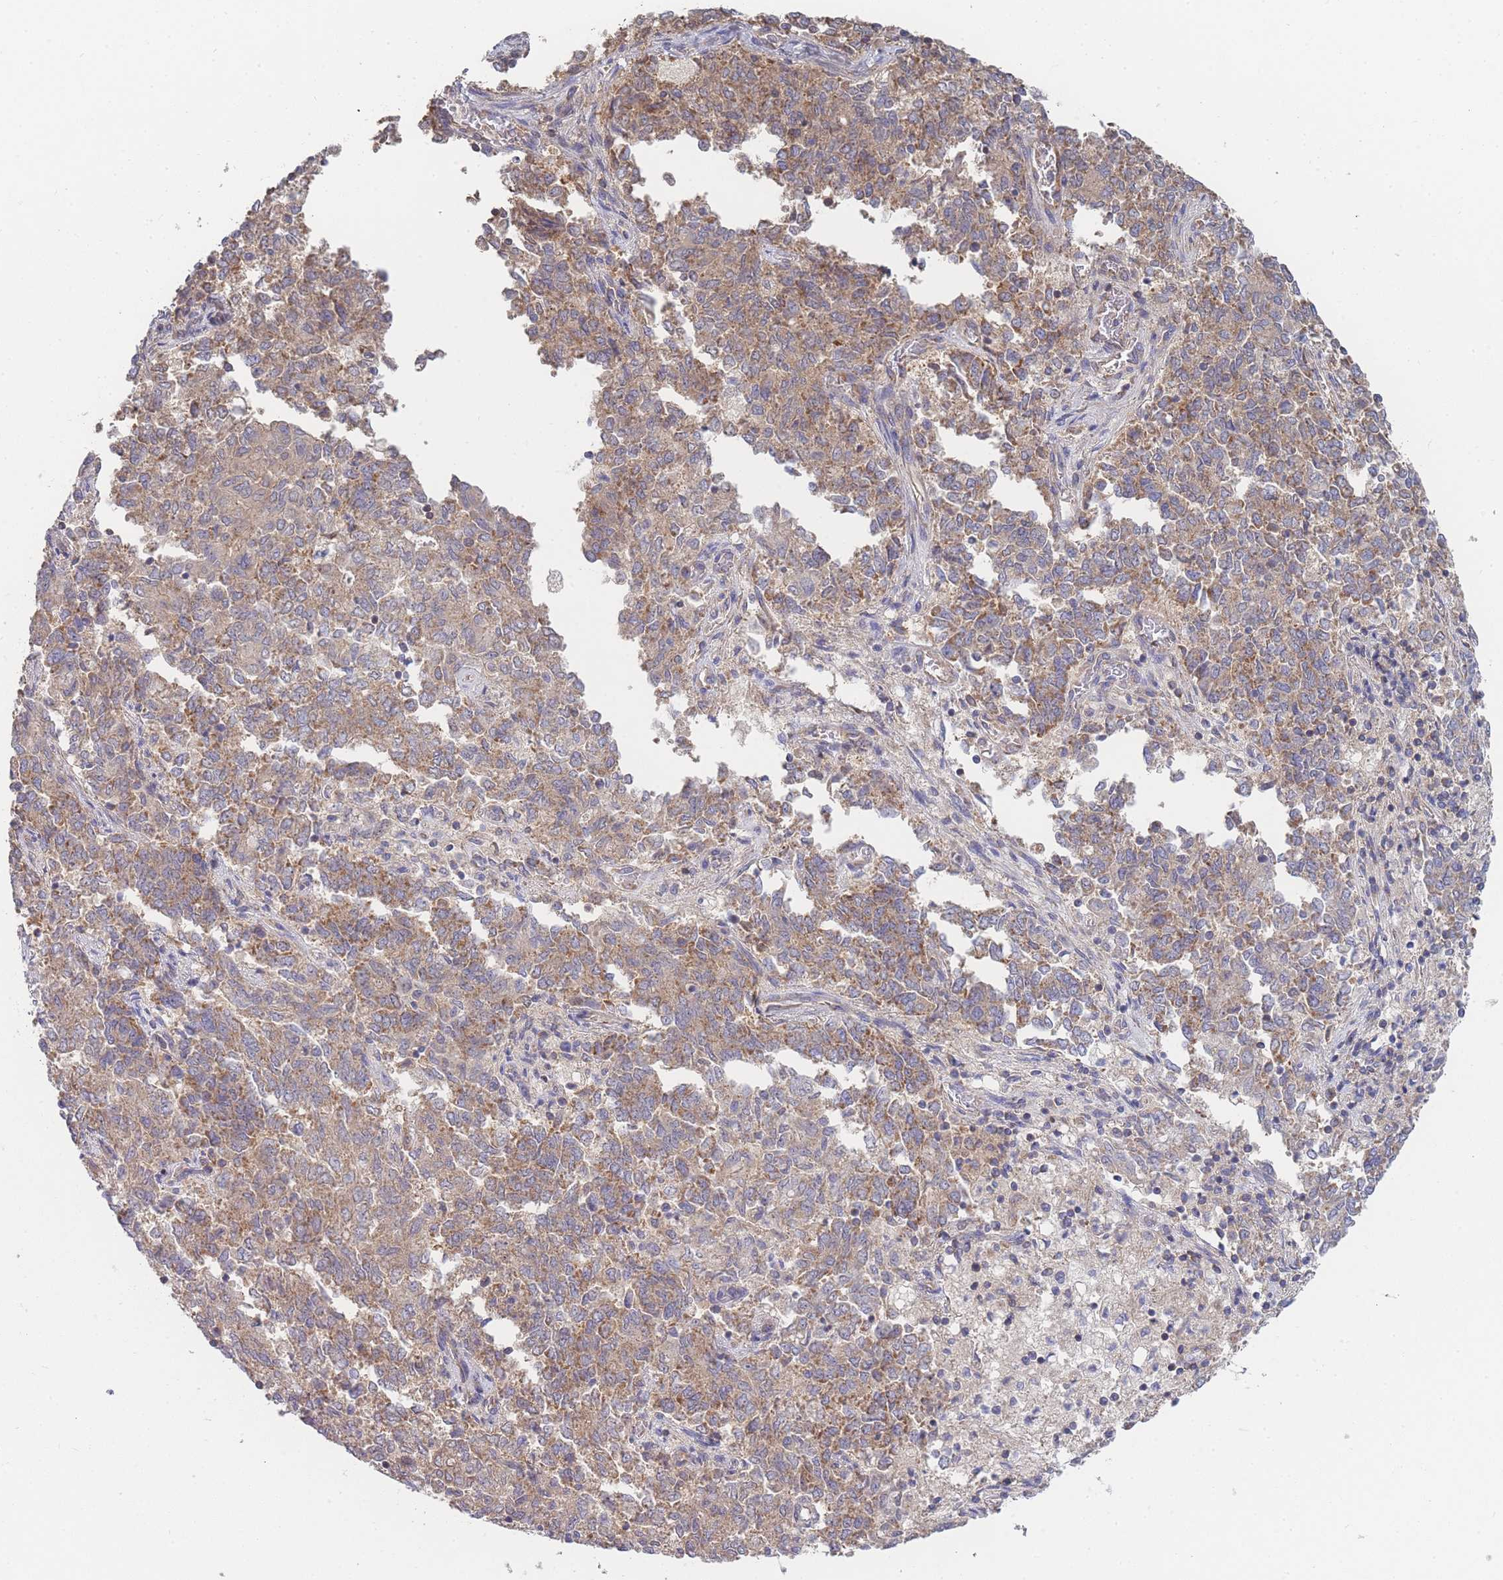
{"staining": {"intensity": "moderate", "quantity": ">75%", "location": "cytoplasmic/membranous"}, "tissue": "endometrial cancer", "cell_type": "Tumor cells", "image_type": "cancer", "snomed": [{"axis": "morphology", "description": "Adenocarcinoma, NOS"}, {"axis": "topography", "description": "Endometrium"}], "caption": "High-power microscopy captured an immunohistochemistry (IHC) image of endometrial adenocarcinoma, revealing moderate cytoplasmic/membranous positivity in approximately >75% of tumor cells. (DAB = brown stain, brightfield microscopy at high magnification).", "gene": "MRPS18B", "patient": {"sex": "female", "age": 80}}